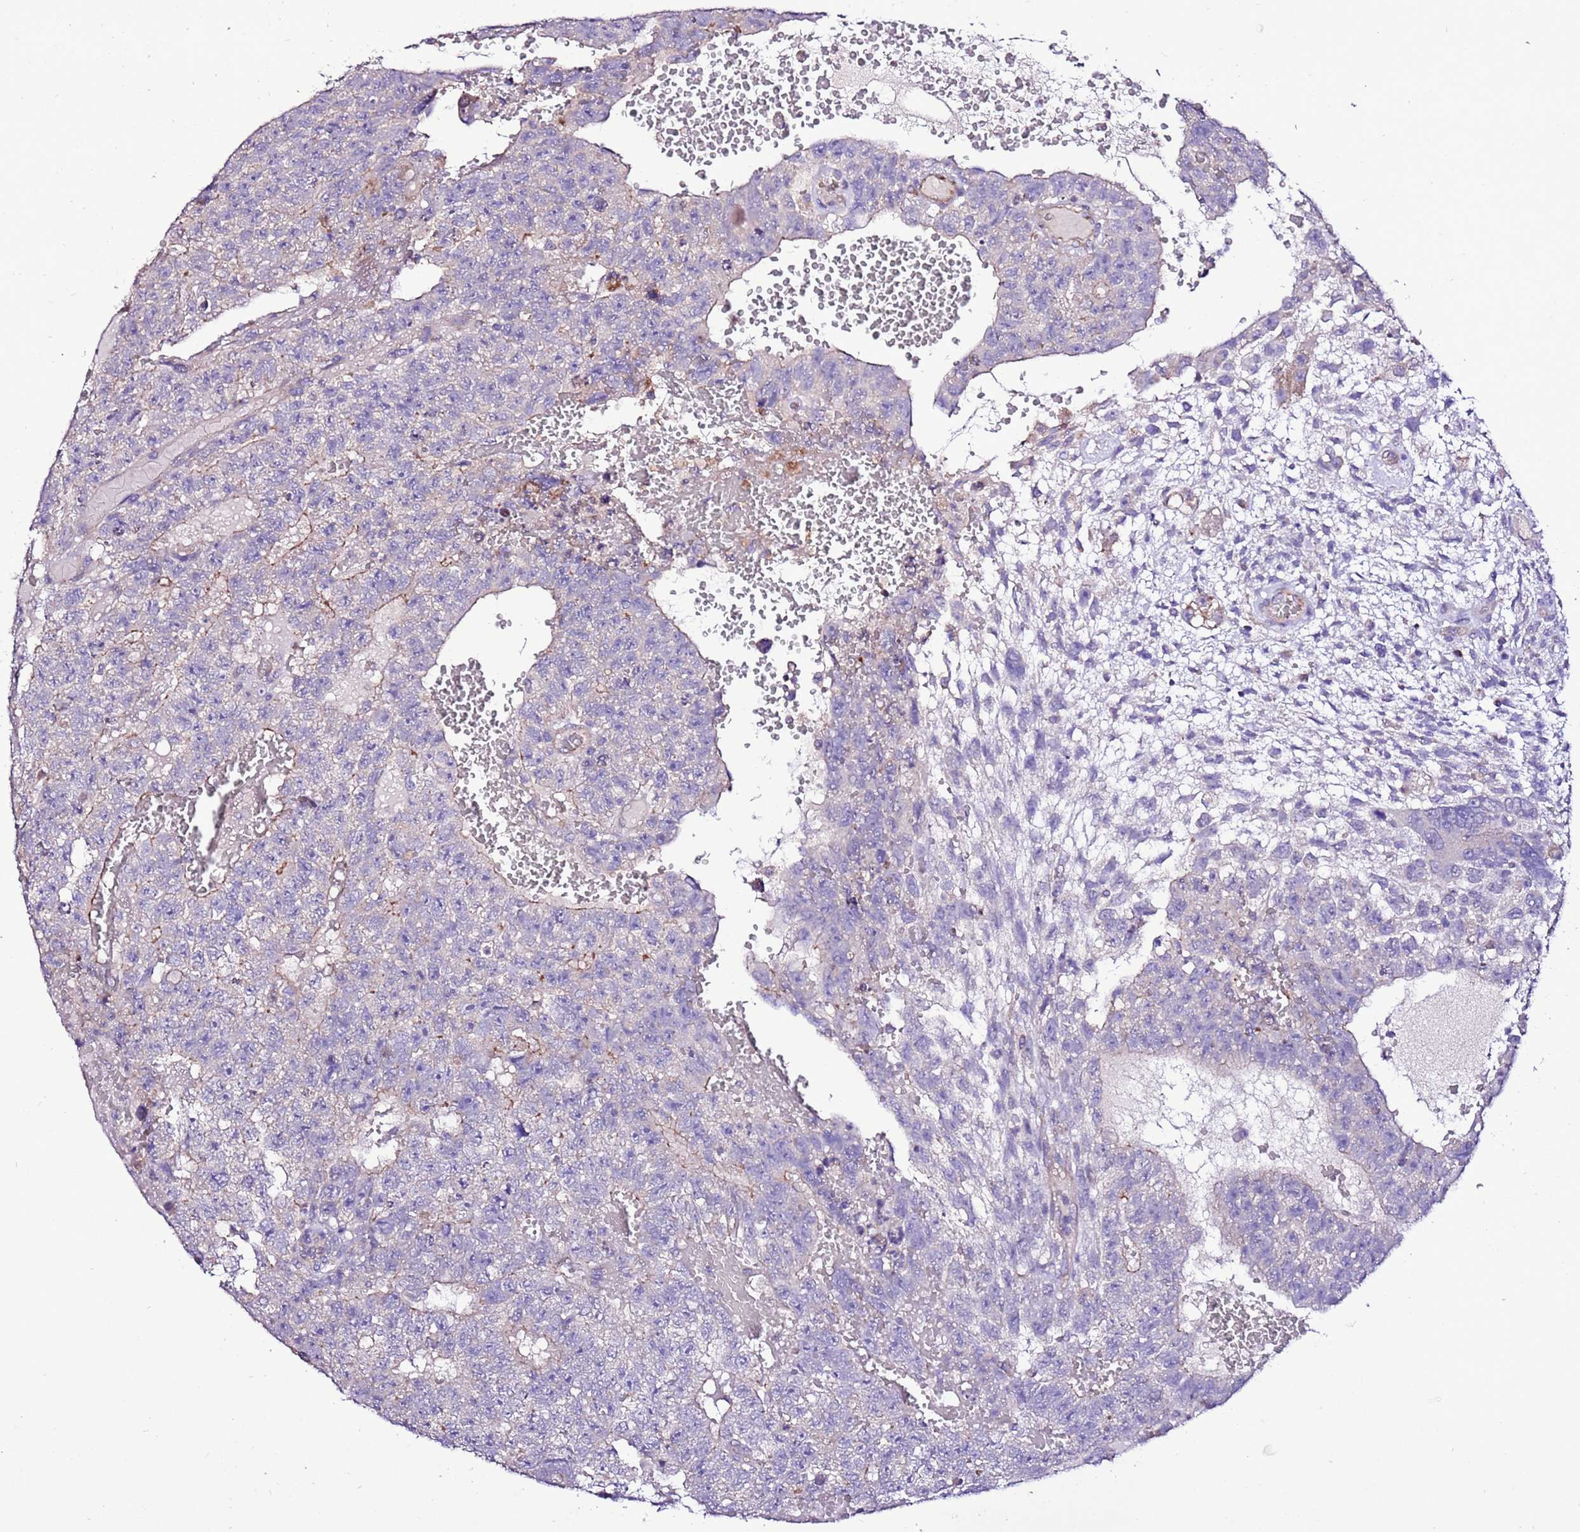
{"staining": {"intensity": "weak", "quantity": "<25%", "location": "cytoplasmic/membranous"}, "tissue": "testis cancer", "cell_type": "Tumor cells", "image_type": "cancer", "snomed": [{"axis": "morphology", "description": "Carcinoma, Embryonal, NOS"}, {"axis": "topography", "description": "Testis"}], "caption": "An immunohistochemistry (IHC) micrograph of embryonal carcinoma (testis) is shown. There is no staining in tumor cells of embryonal carcinoma (testis).", "gene": "TMEM106C", "patient": {"sex": "male", "age": 26}}